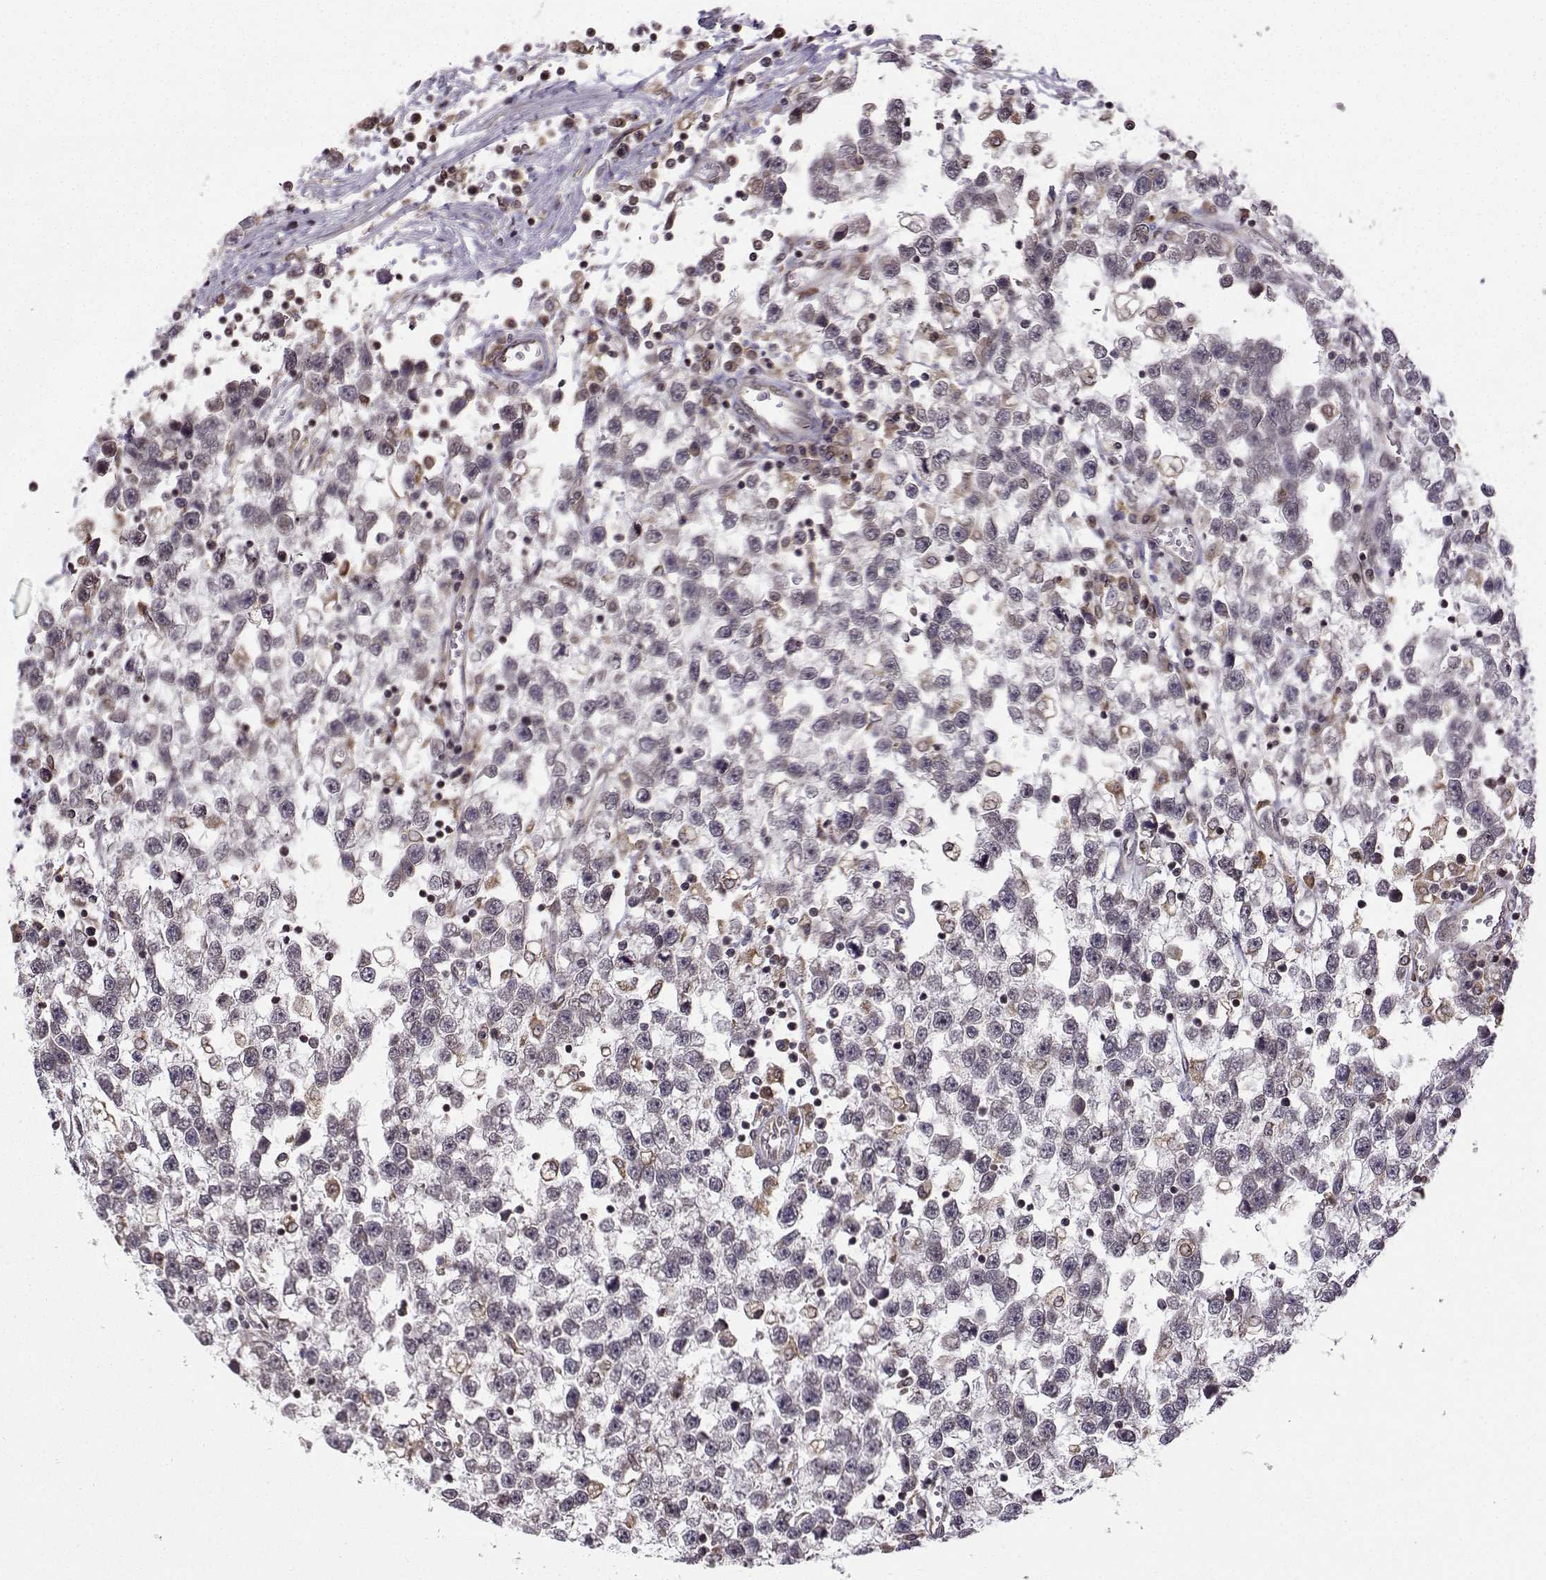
{"staining": {"intensity": "negative", "quantity": "none", "location": "none"}, "tissue": "testis cancer", "cell_type": "Tumor cells", "image_type": "cancer", "snomed": [{"axis": "morphology", "description": "Seminoma, NOS"}, {"axis": "topography", "description": "Testis"}], "caption": "Micrograph shows no protein expression in tumor cells of seminoma (testis) tissue.", "gene": "EZH1", "patient": {"sex": "male", "age": 34}}